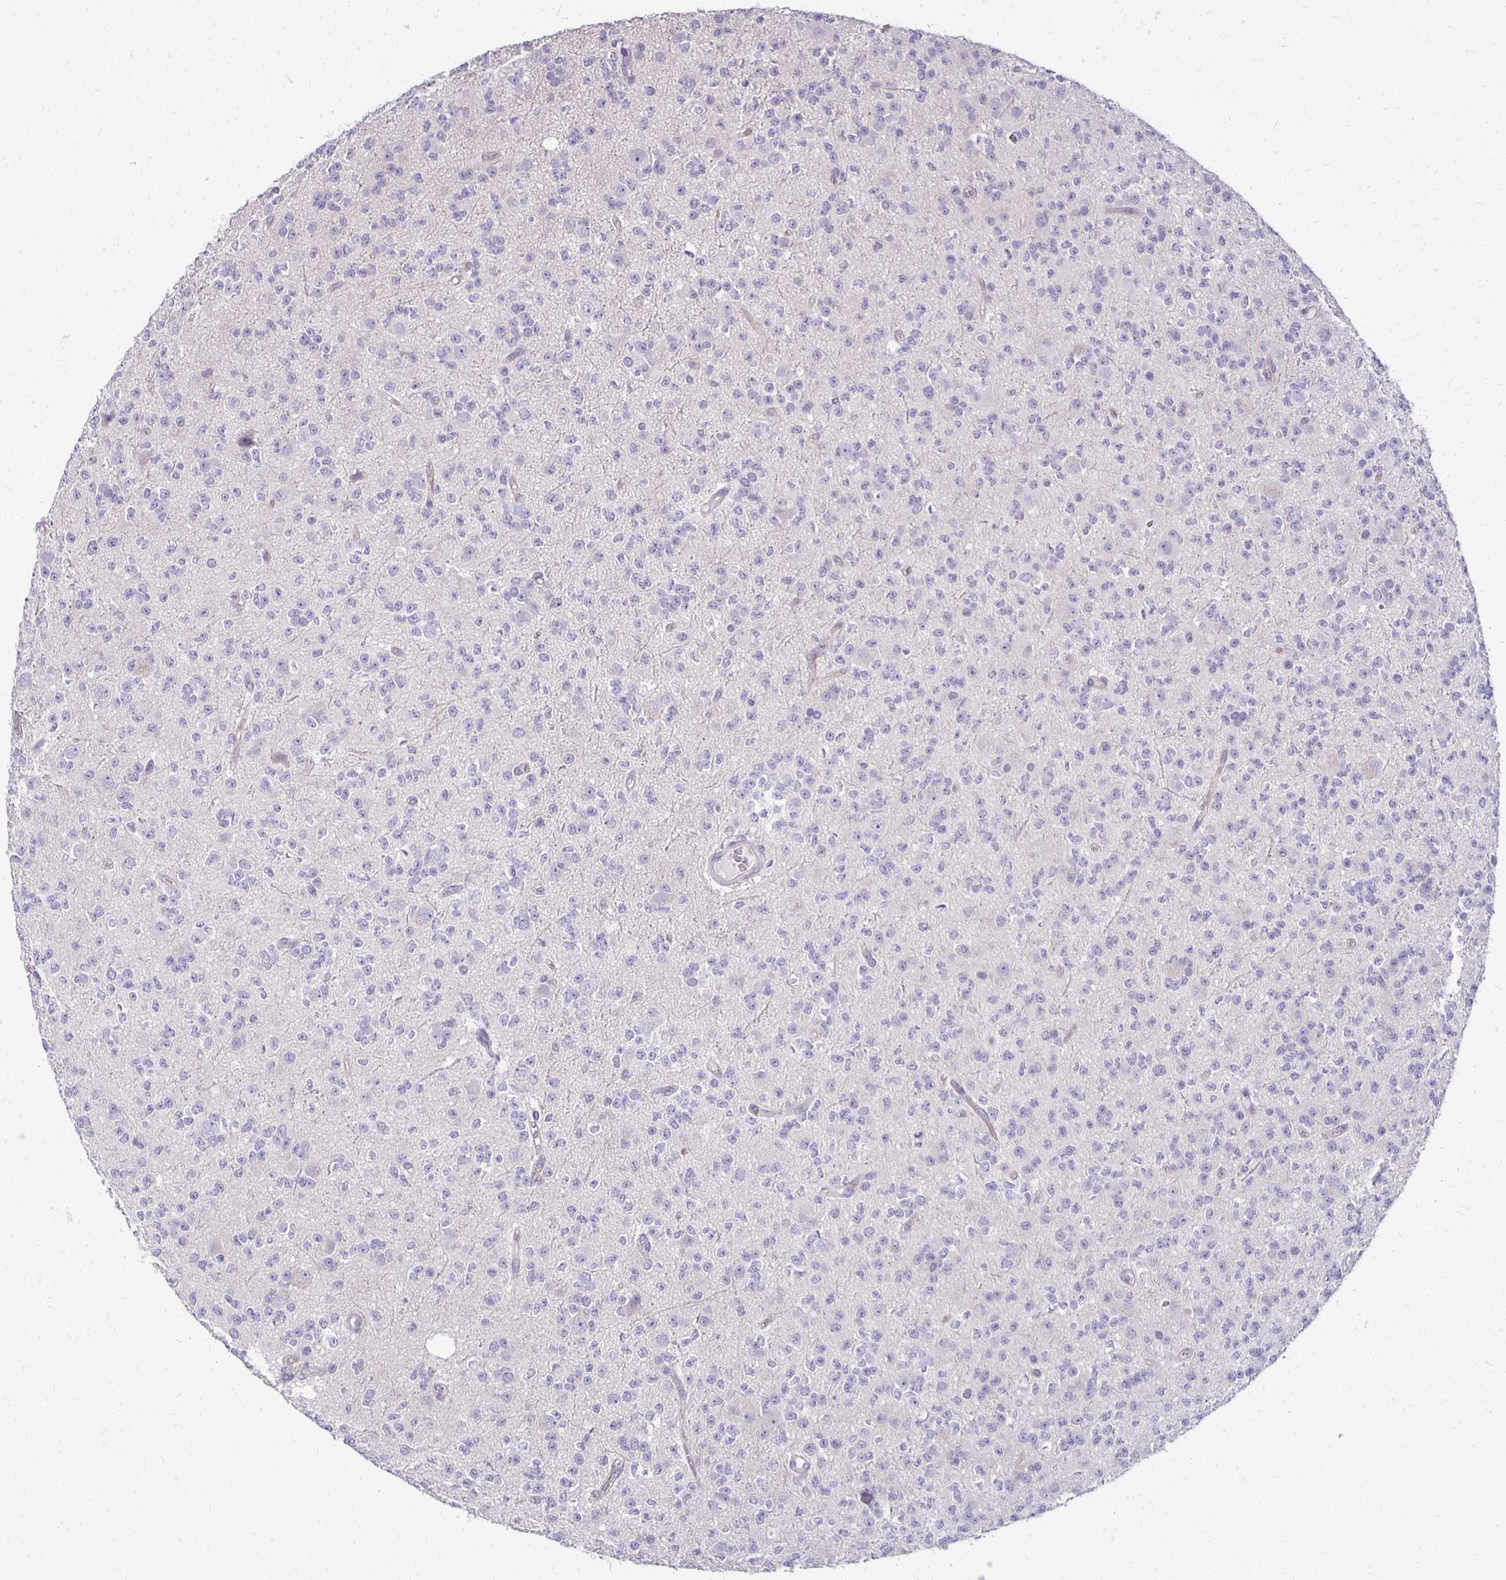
{"staining": {"intensity": "negative", "quantity": "none", "location": "none"}, "tissue": "glioma", "cell_type": "Tumor cells", "image_type": "cancer", "snomed": [{"axis": "morphology", "description": "Glioma, malignant, High grade"}, {"axis": "topography", "description": "Brain"}], "caption": "The image reveals no staining of tumor cells in glioma. Brightfield microscopy of immunohistochemistry (IHC) stained with DAB (brown) and hematoxylin (blue), captured at high magnification.", "gene": "KATNBL1", "patient": {"sex": "male", "age": 36}}